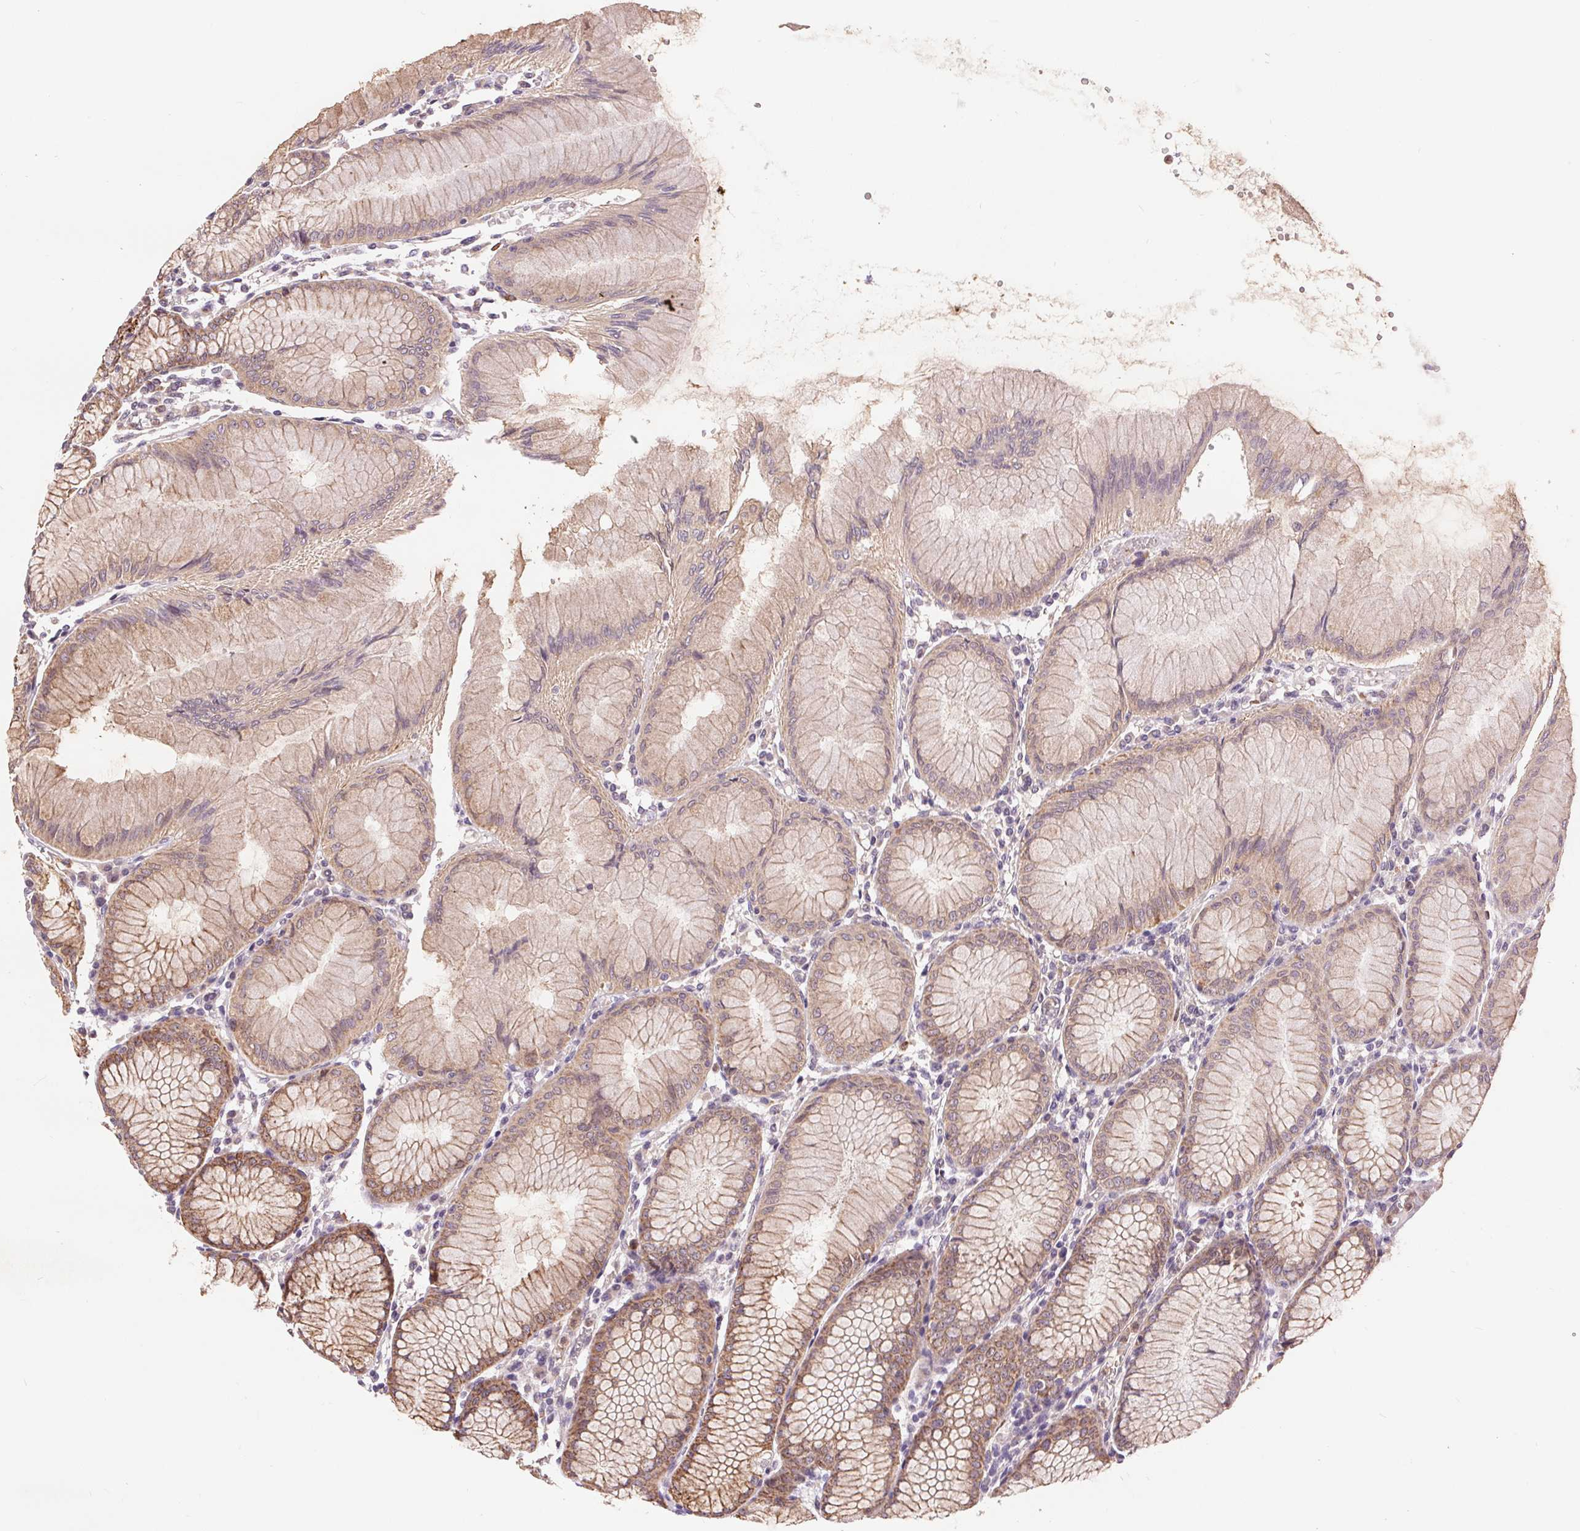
{"staining": {"intensity": "moderate", "quantity": ">75%", "location": "cytoplasmic/membranous"}, "tissue": "stomach", "cell_type": "Glandular cells", "image_type": "normal", "snomed": [{"axis": "morphology", "description": "Normal tissue, NOS"}, {"axis": "topography", "description": "Stomach"}], "caption": "IHC image of benign stomach: stomach stained using immunohistochemistry shows medium levels of moderate protein expression localized specifically in the cytoplasmic/membranous of glandular cells, appearing as a cytoplasmic/membranous brown color.", "gene": "RANBP3L", "patient": {"sex": "female", "age": 57}}